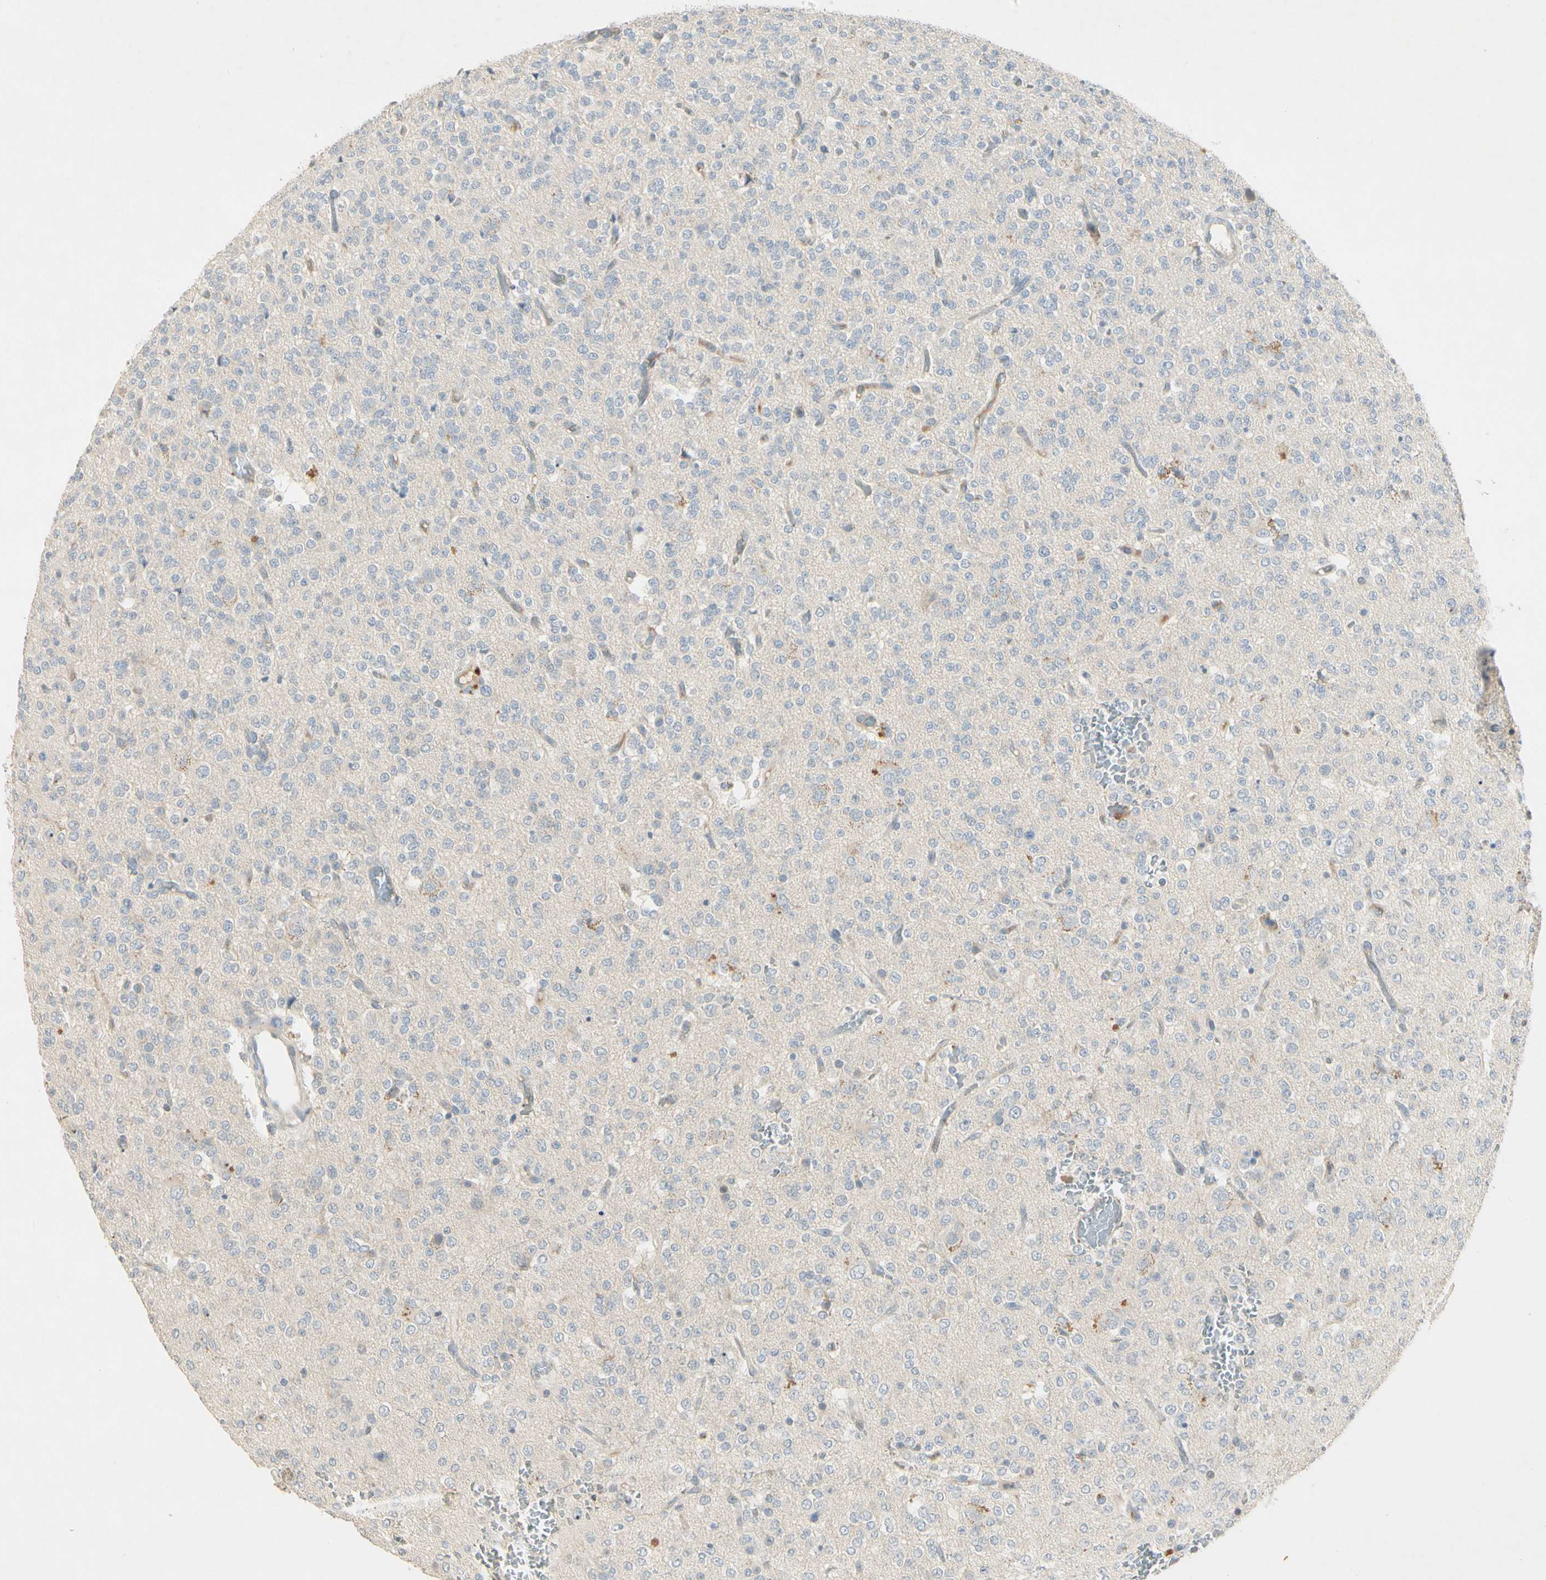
{"staining": {"intensity": "negative", "quantity": "none", "location": "none"}, "tissue": "glioma", "cell_type": "Tumor cells", "image_type": "cancer", "snomed": [{"axis": "morphology", "description": "Glioma, malignant, Low grade"}, {"axis": "topography", "description": "Brain"}], "caption": "This is a photomicrograph of IHC staining of glioma, which shows no staining in tumor cells. Brightfield microscopy of immunohistochemistry (IHC) stained with DAB (brown) and hematoxylin (blue), captured at high magnification.", "gene": "PRSS21", "patient": {"sex": "male", "age": 38}}